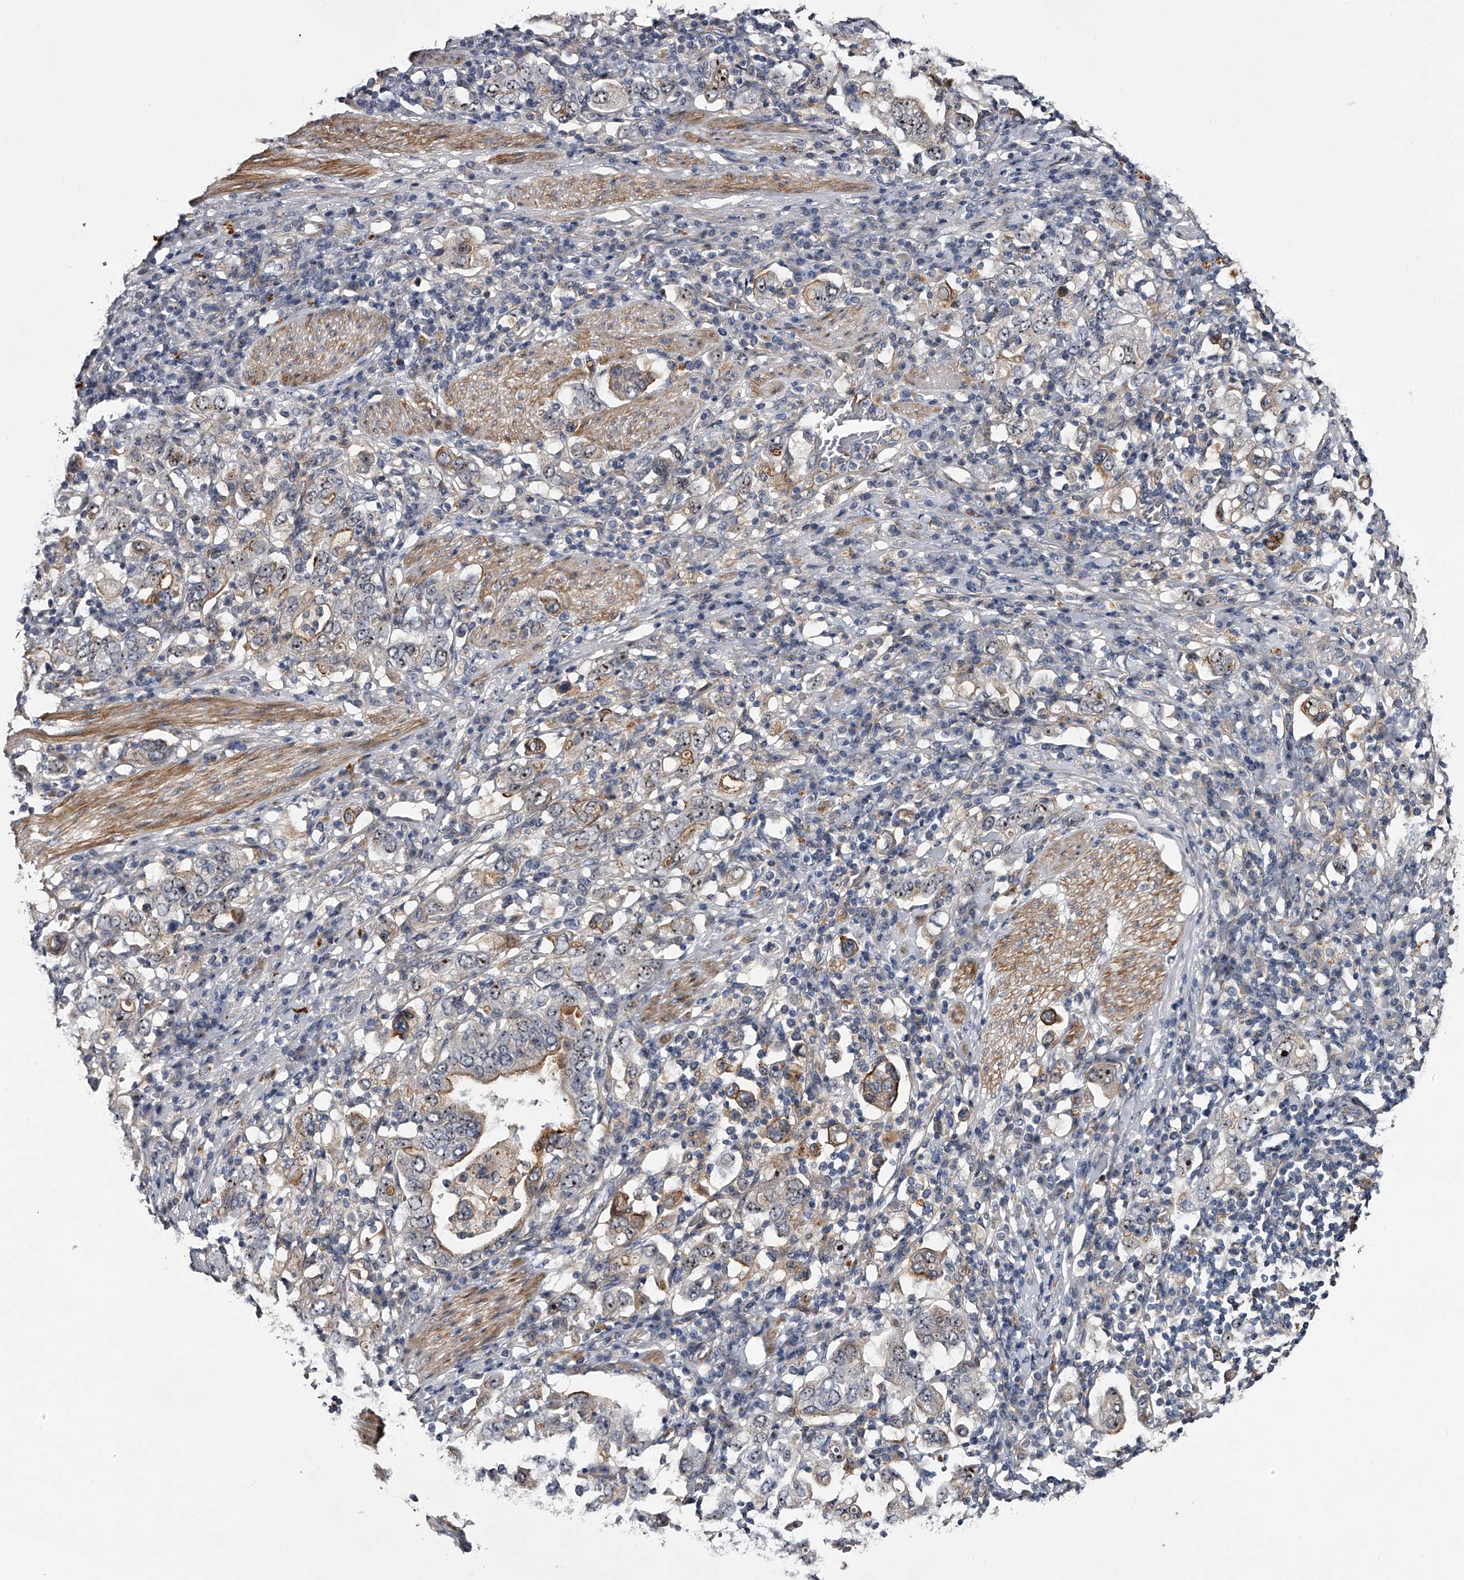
{"staining": {"intensity": "moderate", "quantity": "25%-75%", "location": "nuclear"}, "tissue": "stomach cancer", "cell_type": "Tumor cells", "image_type": "cancer", "snomed": [{"axis": "morphology", "description": "Adenocarcinoma, NOS"}, {"axis": "topography", "description": "Stomach, upper"}], "caption": "Approximately 25%-75% of tumor cells in human stomach cancer (adenocarcinoma) exhibit moderate nuclear protein positivity as visualized by brown immunohistochemical staining.", "gene": "MDN1", "patient": {"sex": "male", "age": 62}}